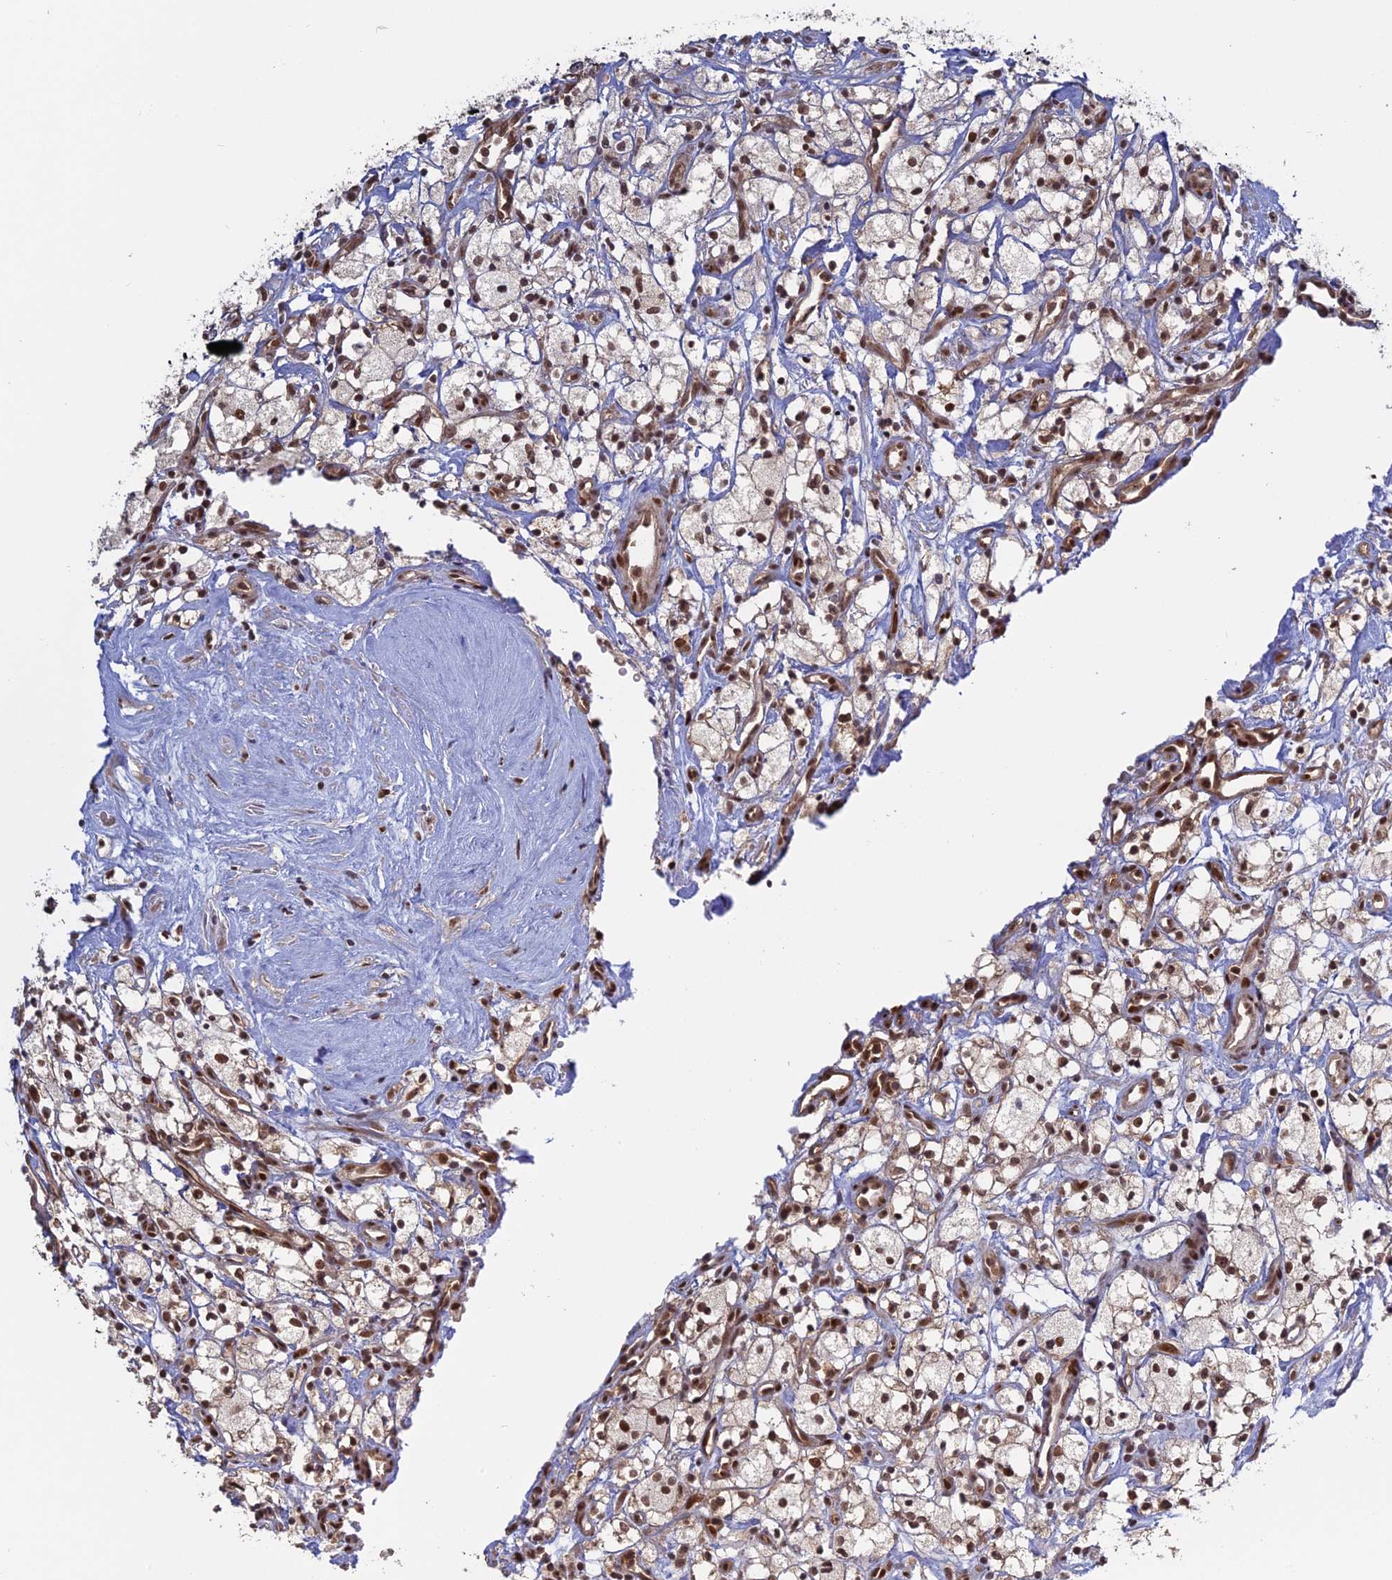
{"staining": {"intensity": "moderate", "quantity": ">75%", "location": "nuclear"}, "tissue": "renal cancer", "cell_type": "Tumor cells", "image_type": "cancer", "snomed": [{"axis": "morphology", "description": "Adenocarcinoma, NOS"}, {"axis": "topography", "description": "Kidney"}], "caption": "Immunohistochemistry (IHC) (DAB (3,3'-diaminobenzidine)) staining of human adenocarcinoma (renal) demonstrates moderate nuclear protein positivity in about >75% of tumor cells.", "gene": "PKIG", "patient": {"sex": "male", "age": 59}}